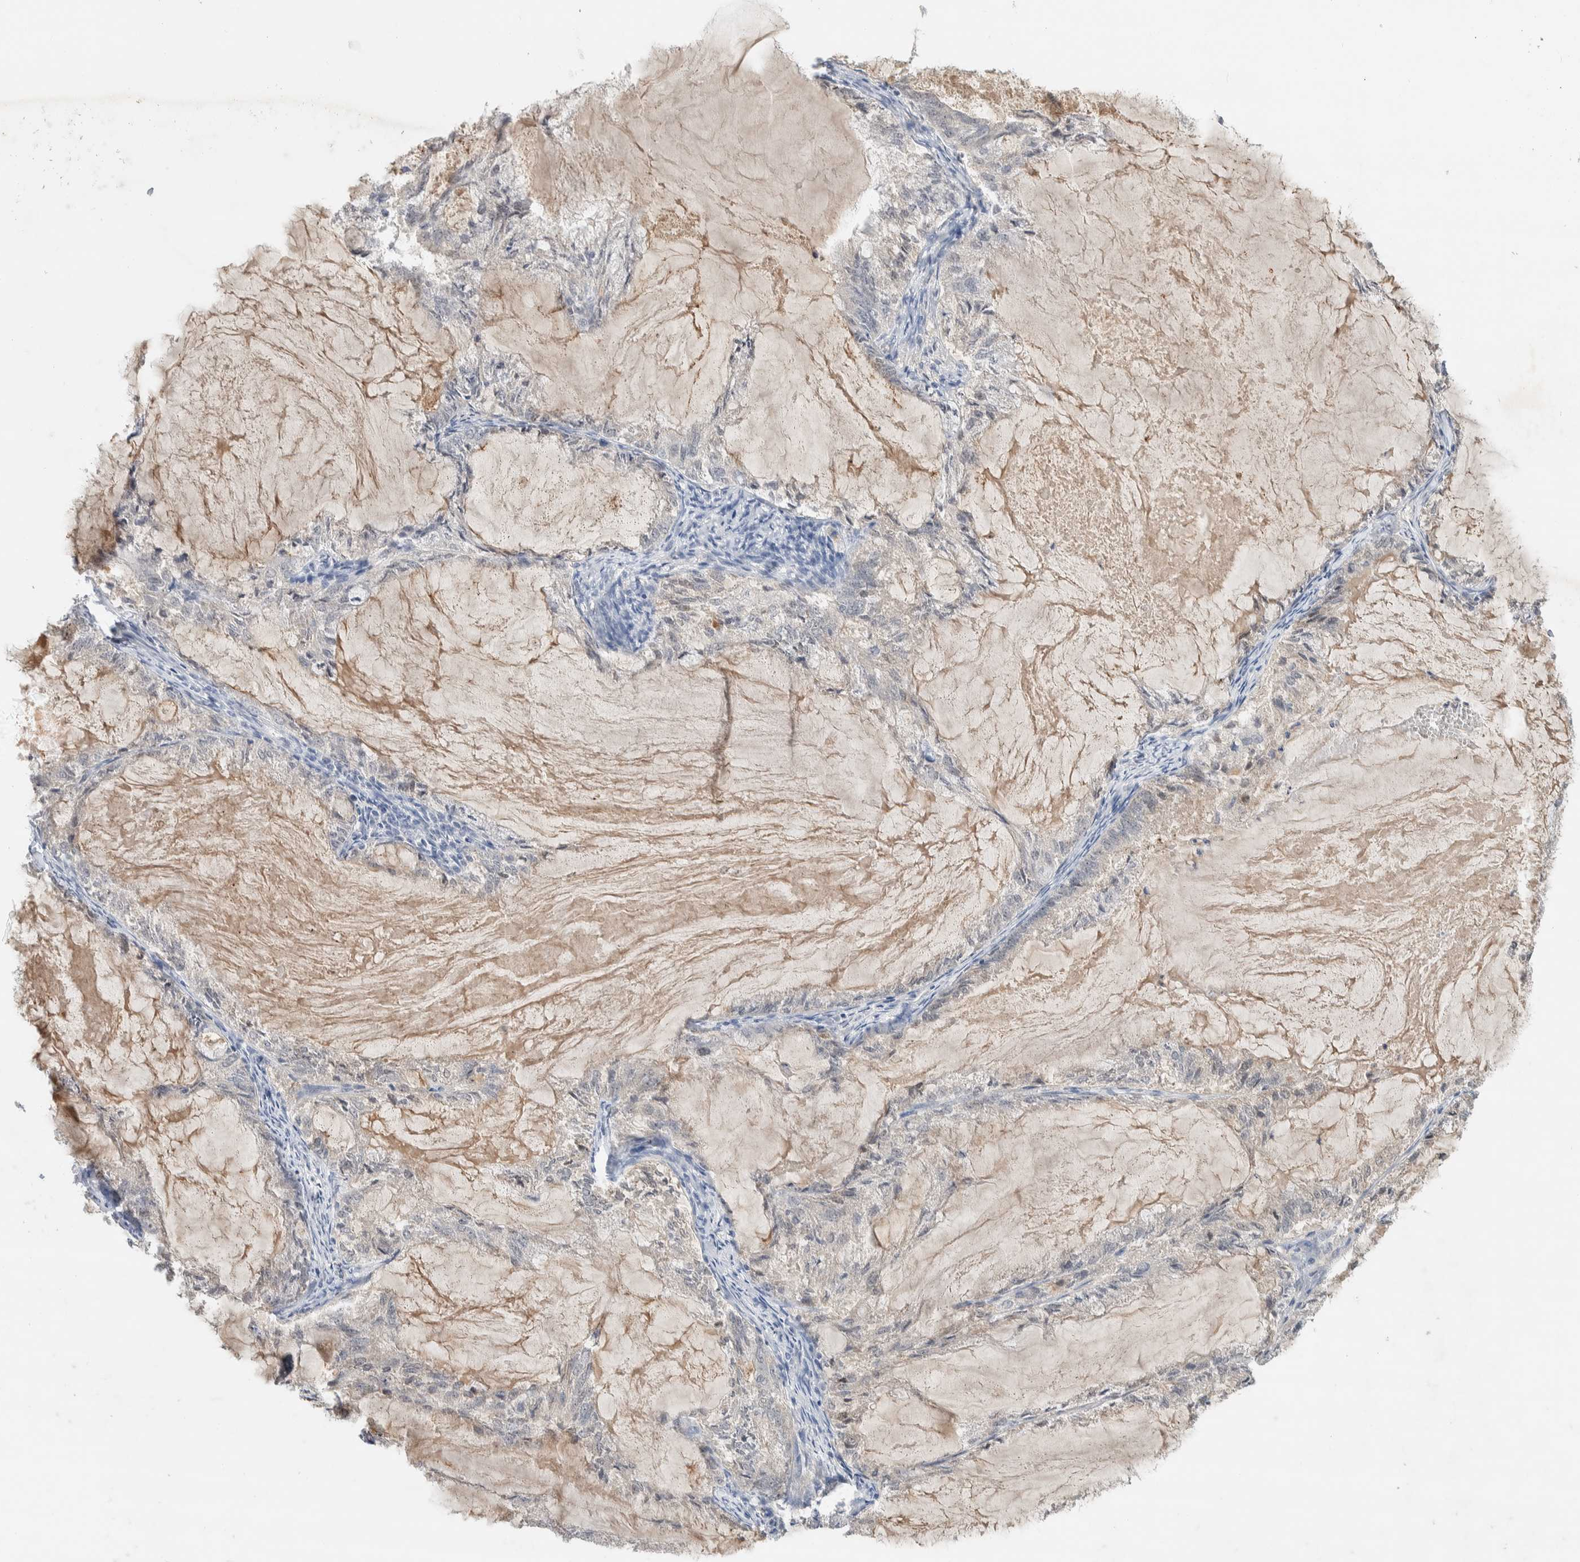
{"staining": {"intensity": "negative", "quantity": "none", "location": "none"}, "tissue": "endometrial cancer", "cell_type": "Tumor cells", "image_type": "cancer", "snomed": [{"axis": "morphology", "description": "Adenocarcinoma, NOS"}, {"axis": "topography", "description": "Endometrium"}], "caption": "This is an immunohistochemistry (IHC) histopathology image of human adenocarcinoma (endometrial). There is no positivity in tumor cells.", "gene": "DEPTOR", "patient": {"sex": "female", "age": 86}}